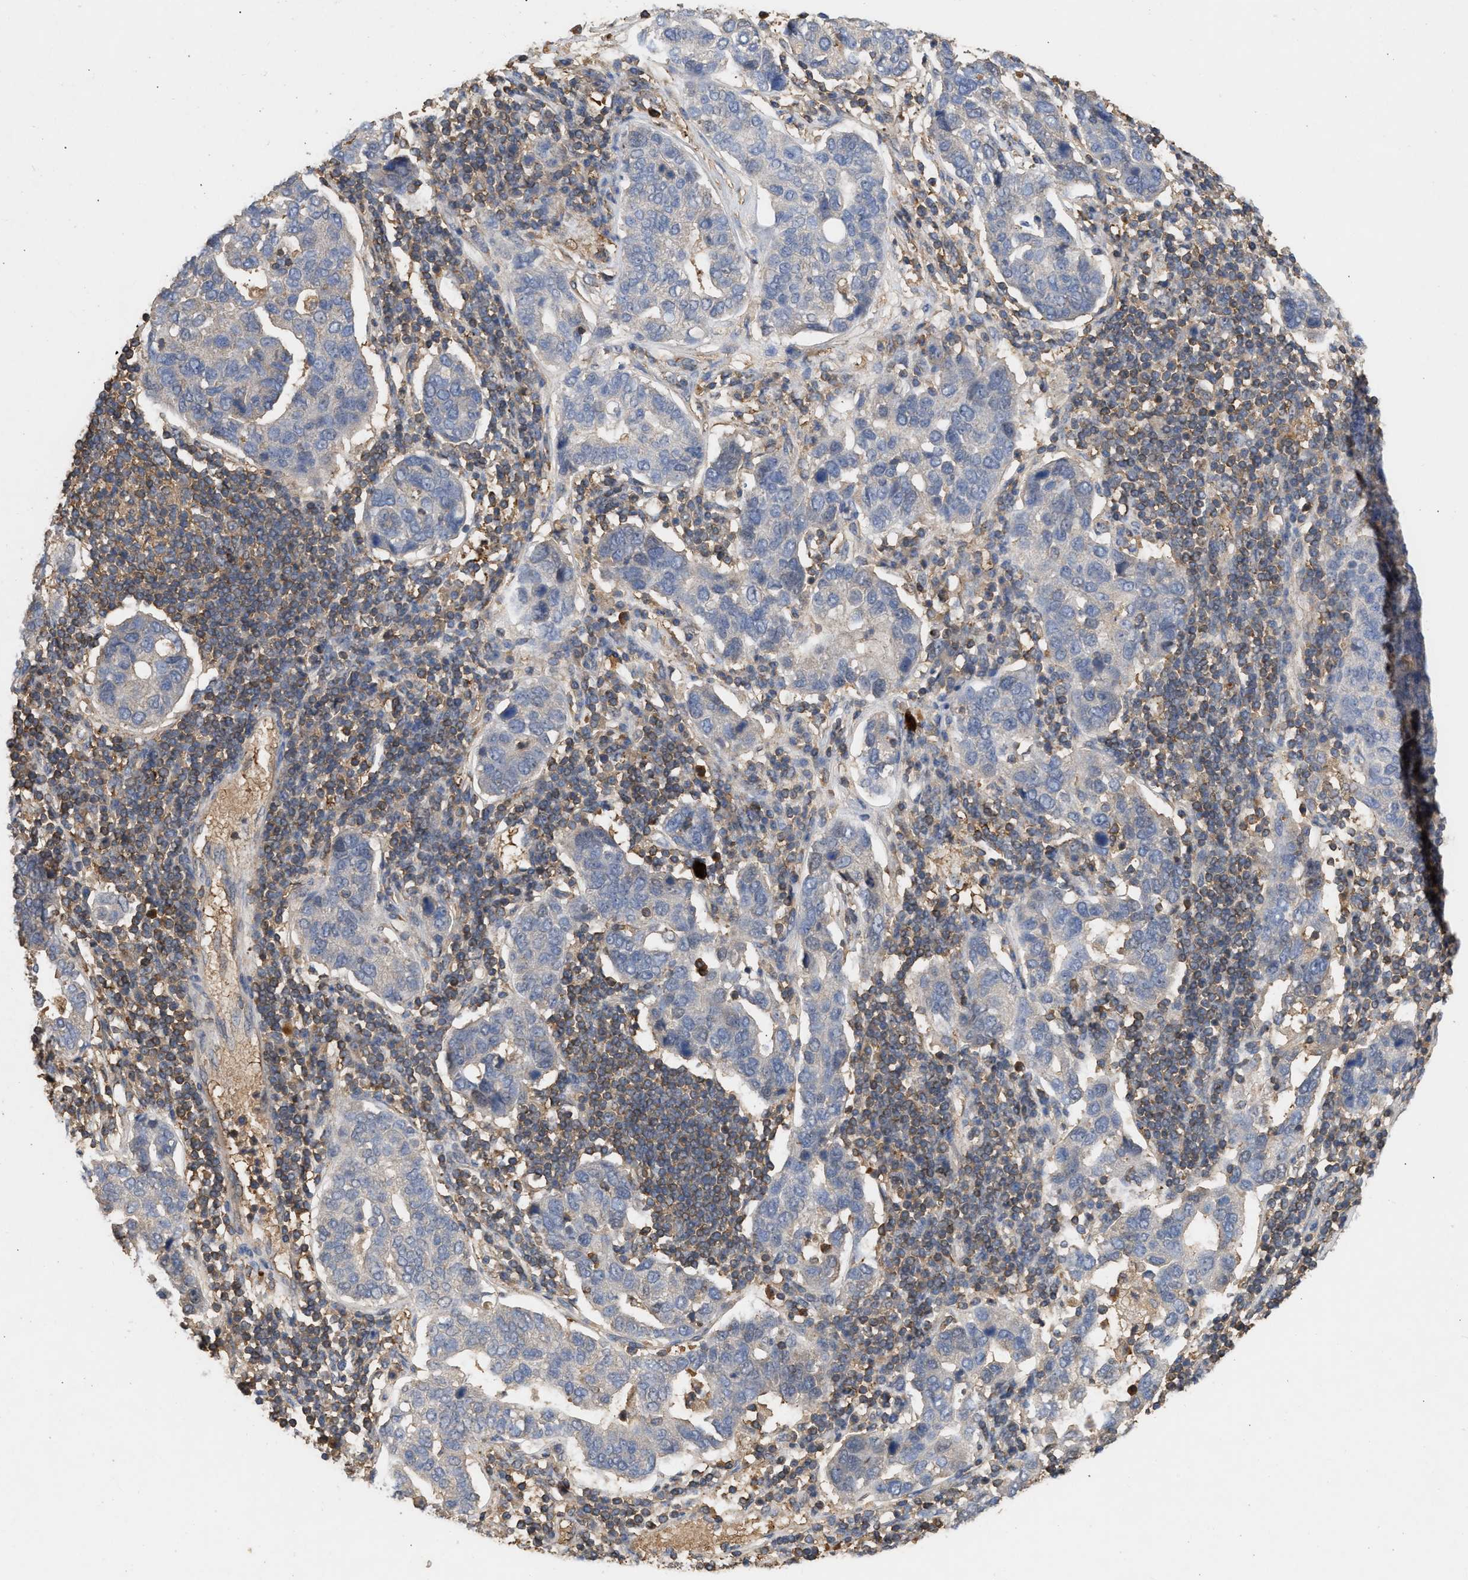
{"staining": {"intensity": "negative", "quantity": "none", "location": "none"}, "tissue": "pancreatic cancer", "cell_type": "Tumor cells", "image_type": "cancer", "snomed": [{"axis": "morphology", "description": "Adenocarcinoma, NOS"}, {"axis": "topography", "description": "Pancreas"}], "caption": "A photomicrograph of pancreatic adenocarcinoma stained for a protein exhibits no brown staining in tumor cells. Brightfield microscopy of IHC stained with DAB (brown) and hematoxylin (blue), captured at high magnification.", "gene": "FITM1", "patient": {"sex": "female", "age": 61}}